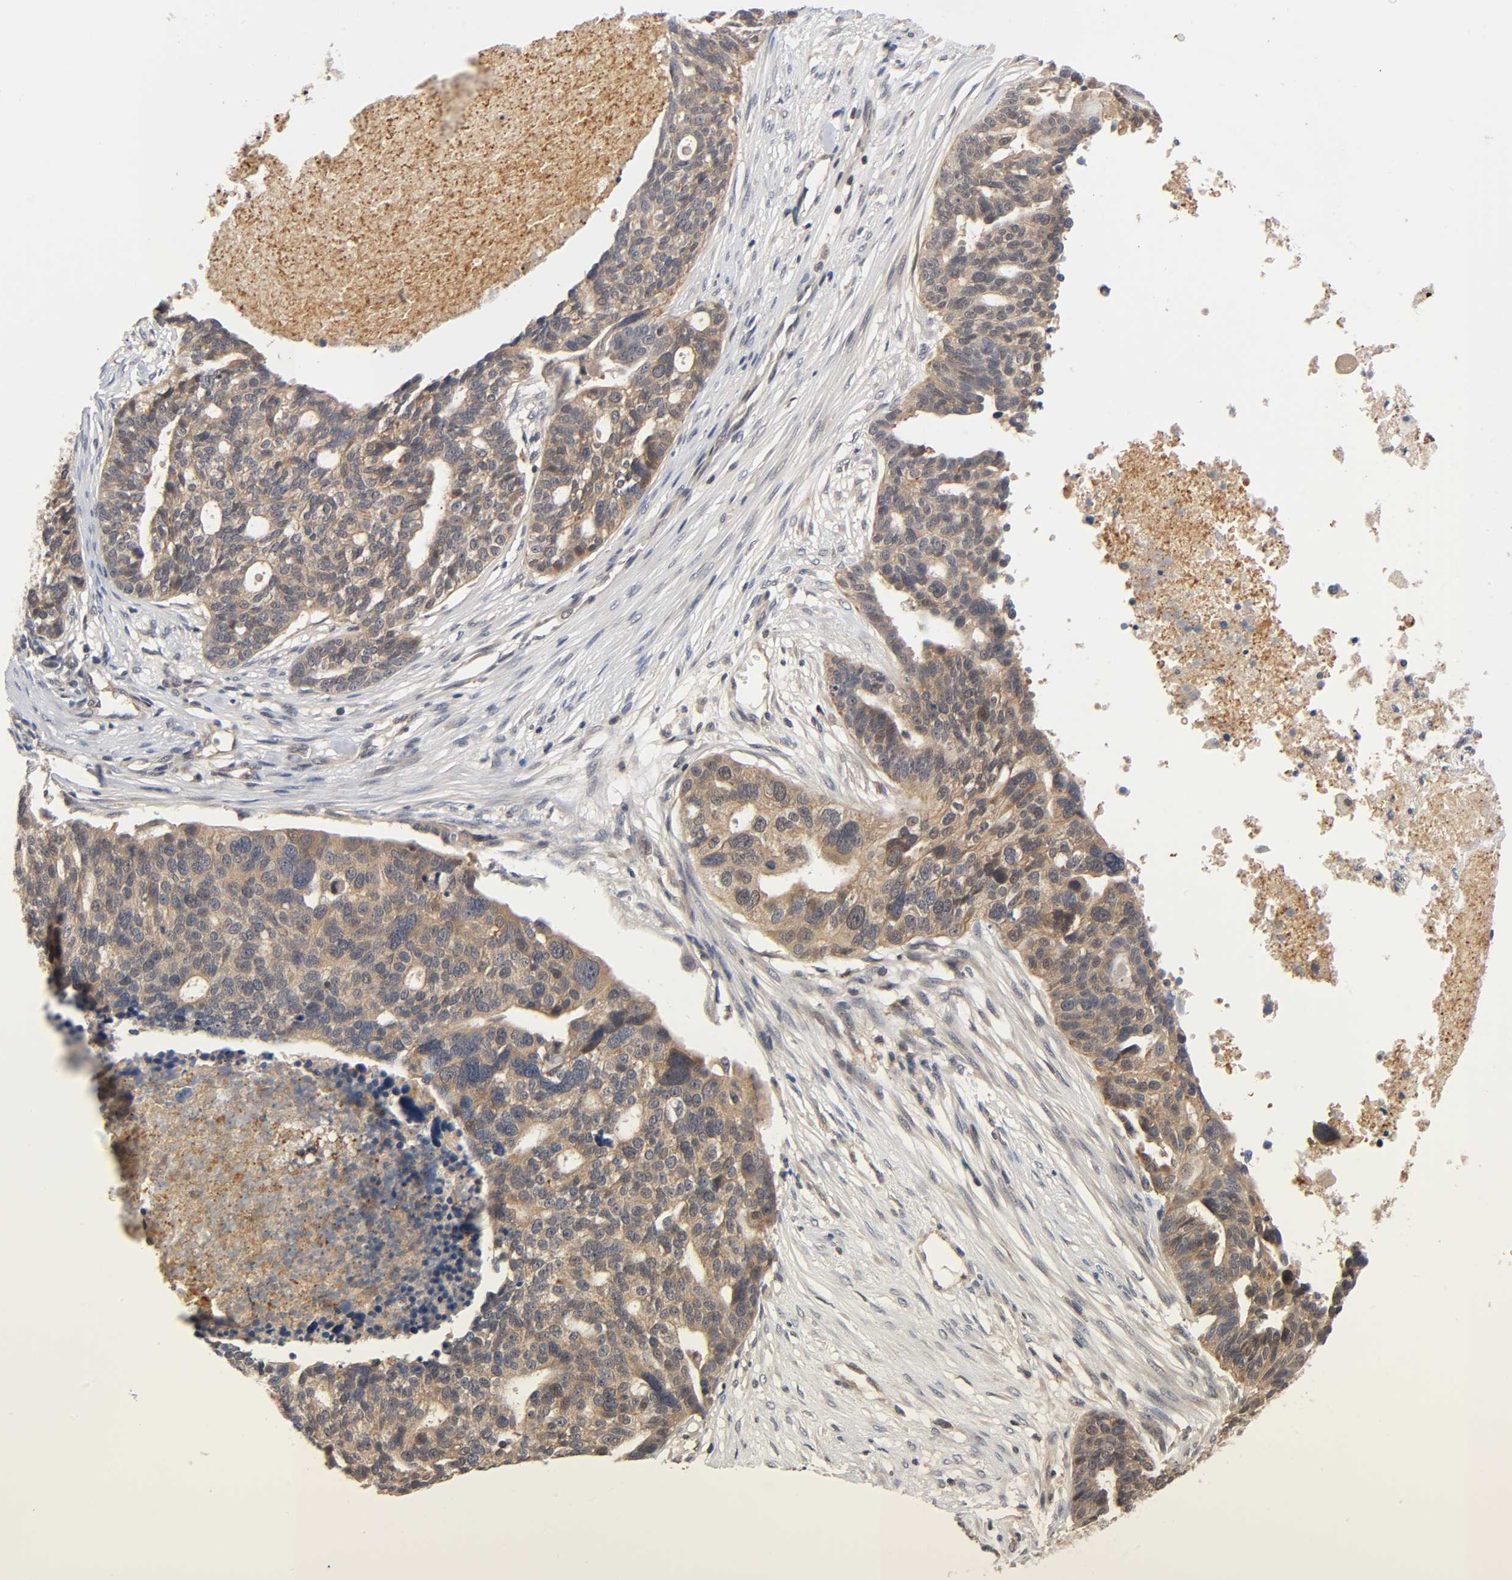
{"staining": {"intensity": "weak", "quantity": ">75%", "location": "cytoplasmic/membranous"}, "tissue": "ovarian cancer", "cell_type": "Tumor cells", "image_type": "cancer", "snomed": [{"axis": "morphology", "description": "Cystadenocarcinoma, serous, NOS"}, {"axis": "topography", "description": "Ovary"}], "caption": "Weak cytoplasmic/membranous protein staining is identified in about >75% of tumor cells in ovarian serous cystadenocarcinoma. Ihc stains the protein of interest in brown and the nuclei are stained blue.", "gene": "PRKAB1", "patient": {"sex": "female", "age": 59}}